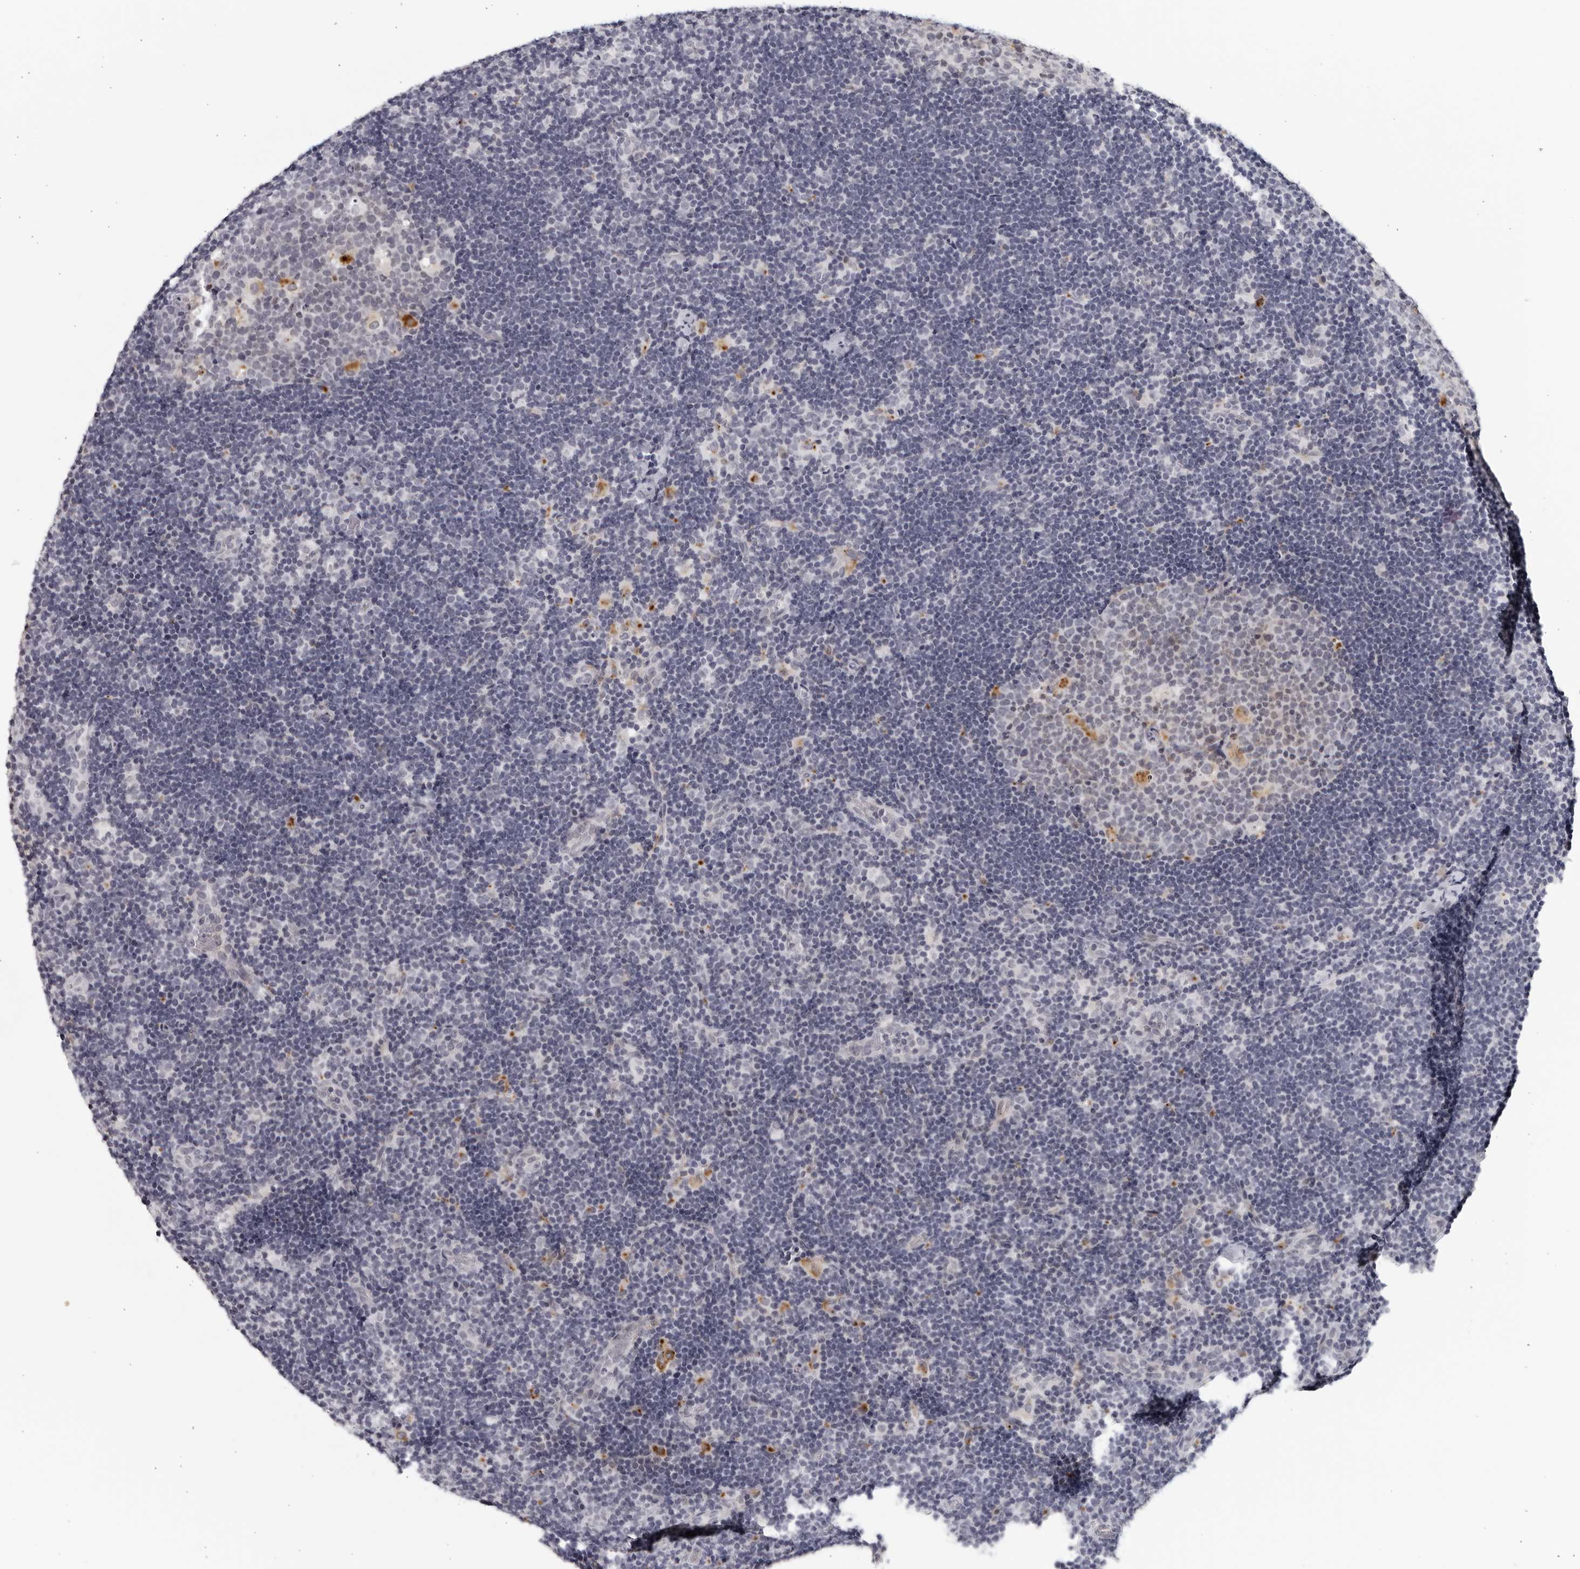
{"staining": {"intensity": "negative", "quantity": "none", "location": "none"}, "tissue": "lymph node", "cell_type": "Germinal center cells", "image_type": "normal", "snomed": [{"axis": "morphology", "description": "Normal tissue, NOS"}, {"axis": "topography", "description": "Lymph node"}], "caption": "Immunohistochemical staining of normal human lymph node demonstrates no significant expression in germinal center cells.", "gene": "STRADB", "patient": {"sex": "female", "age": 22}}